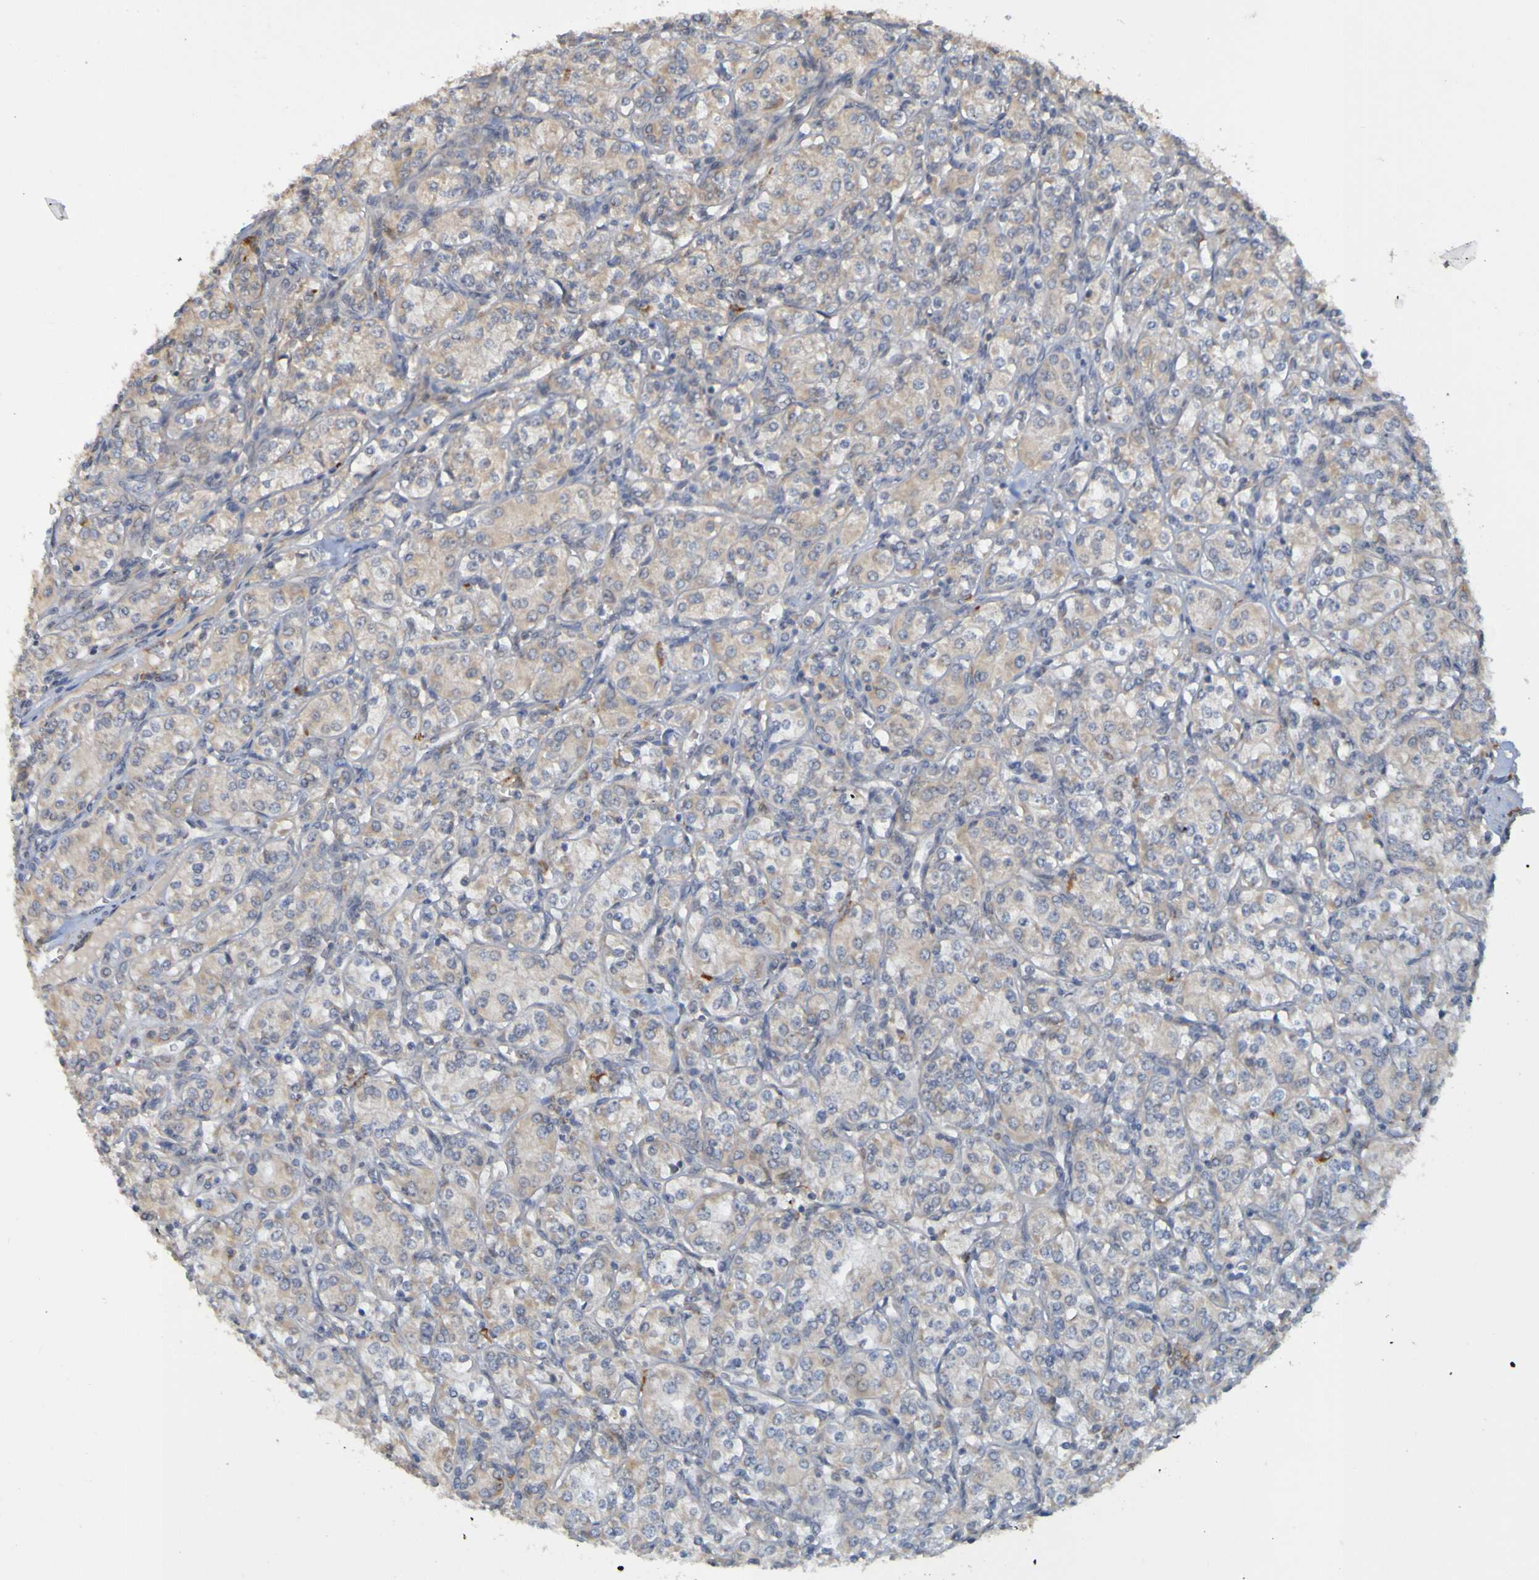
{"staining": {"intensity": "weak", "quantity": "<25%", "location": "cytoplasmic/membranous"}, "tissue": "renal cancer", "cell_type": "Tumor cells", "image_type": "cancer", "snomed": [{"axis": "morphology", "description": "Adenocarcinoma, NOS"}, {"axis": "topography", "description": "Kidney"}], "caption": "Tumor cells show no significant protein expression in renal cancer. (IHC, brightfield microscopy, high magnification).", "gene": "NAV2", "patient": {"sex": "male", "age": 77}}